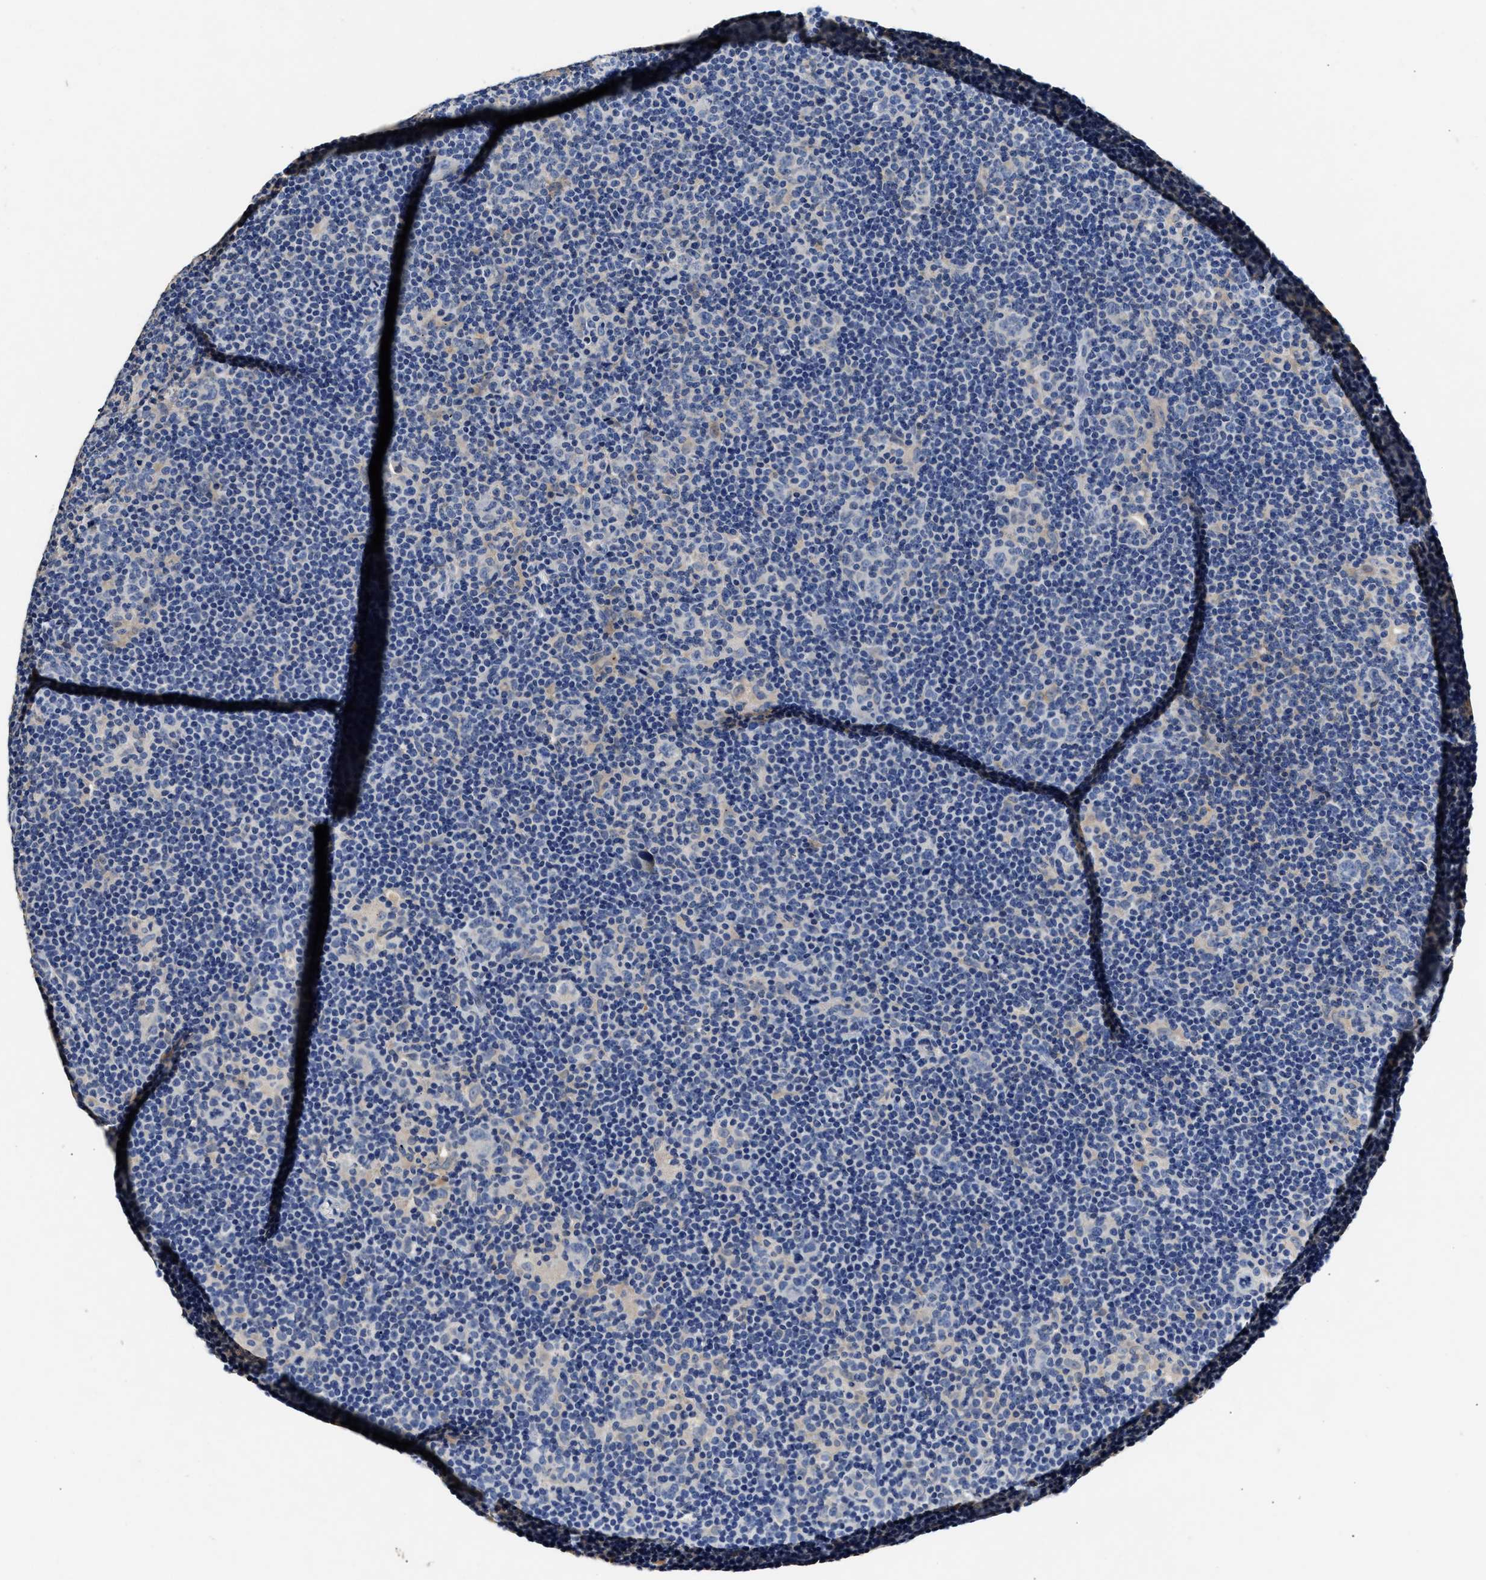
{"staining": {"intensity": "negative", "quantity": "none", "location": "none"}, "tissue": "lymphoma", "cell_type": "Tumor cells", "image_type": "cancer", "snomed": [{"axis": "morphology", "description": "Hodgkin's disease, NOS"}, {"axis": "topography", "description": "Lymph node"}], "caption": "High magnification brightfield microscopy of lymphoma stained with DAB (brown) and counterstained with hematoxylin (blue): tumor cells show no significant staining.", "gene": "SLCO2B1", "patient": {"sex": "female", "age": 57}}